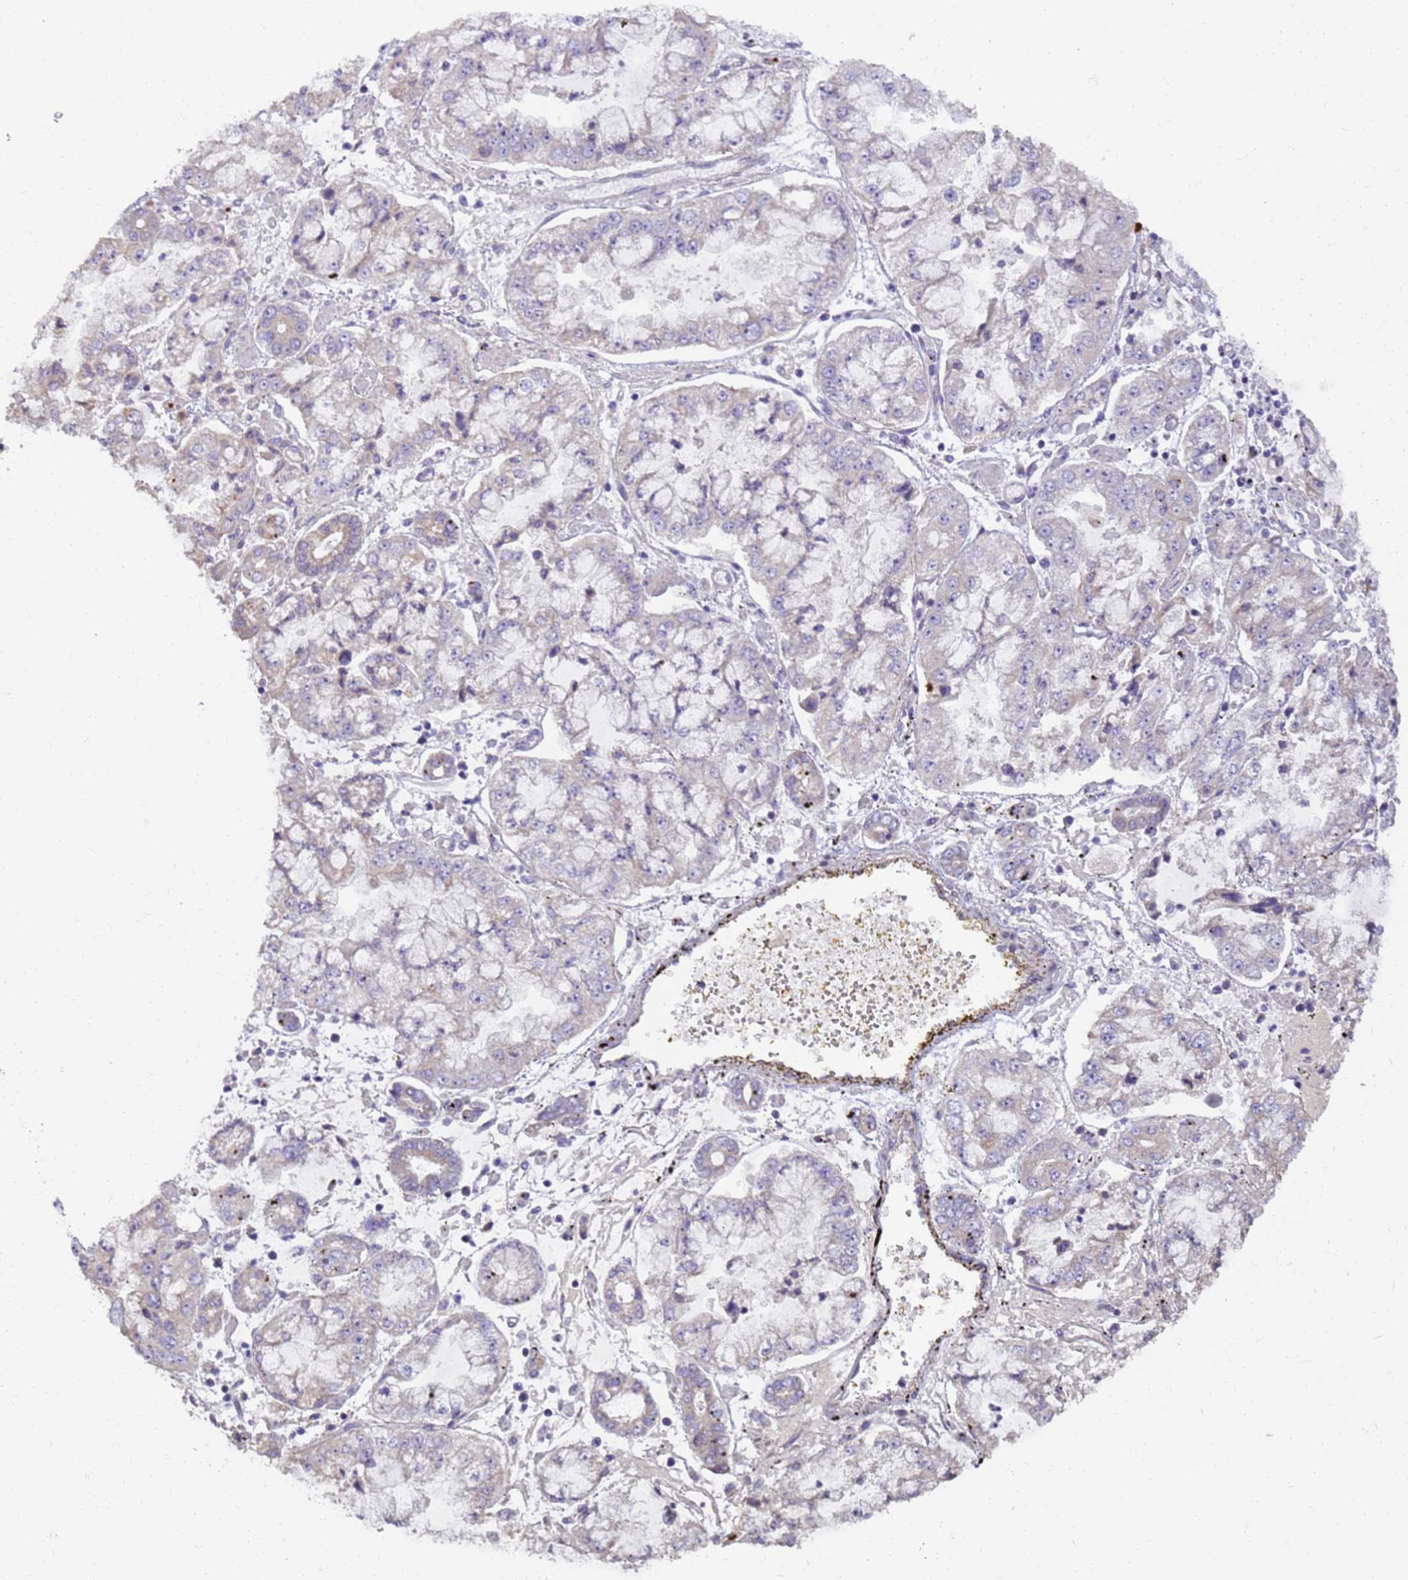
{"staining": {"intensity": "negative", "quantity": "none", "location": "none"}, "tissue": "stomach cancer", "cell_type": "Tumor cells", "image_type": "cancer", "snomed": [{"axis": "morphology", "description": "Adenocarcinoma, NOS"}, {"axis": "topography", "description": "Stomach"}], "caption": "The immunohistochemistry (IHC) image has no significant positivity in tumor cells of adenocarcinoma (stomach) tissue.", "gene": "RAPGEF3", "patient": {"sex": "male", "age": 76}}